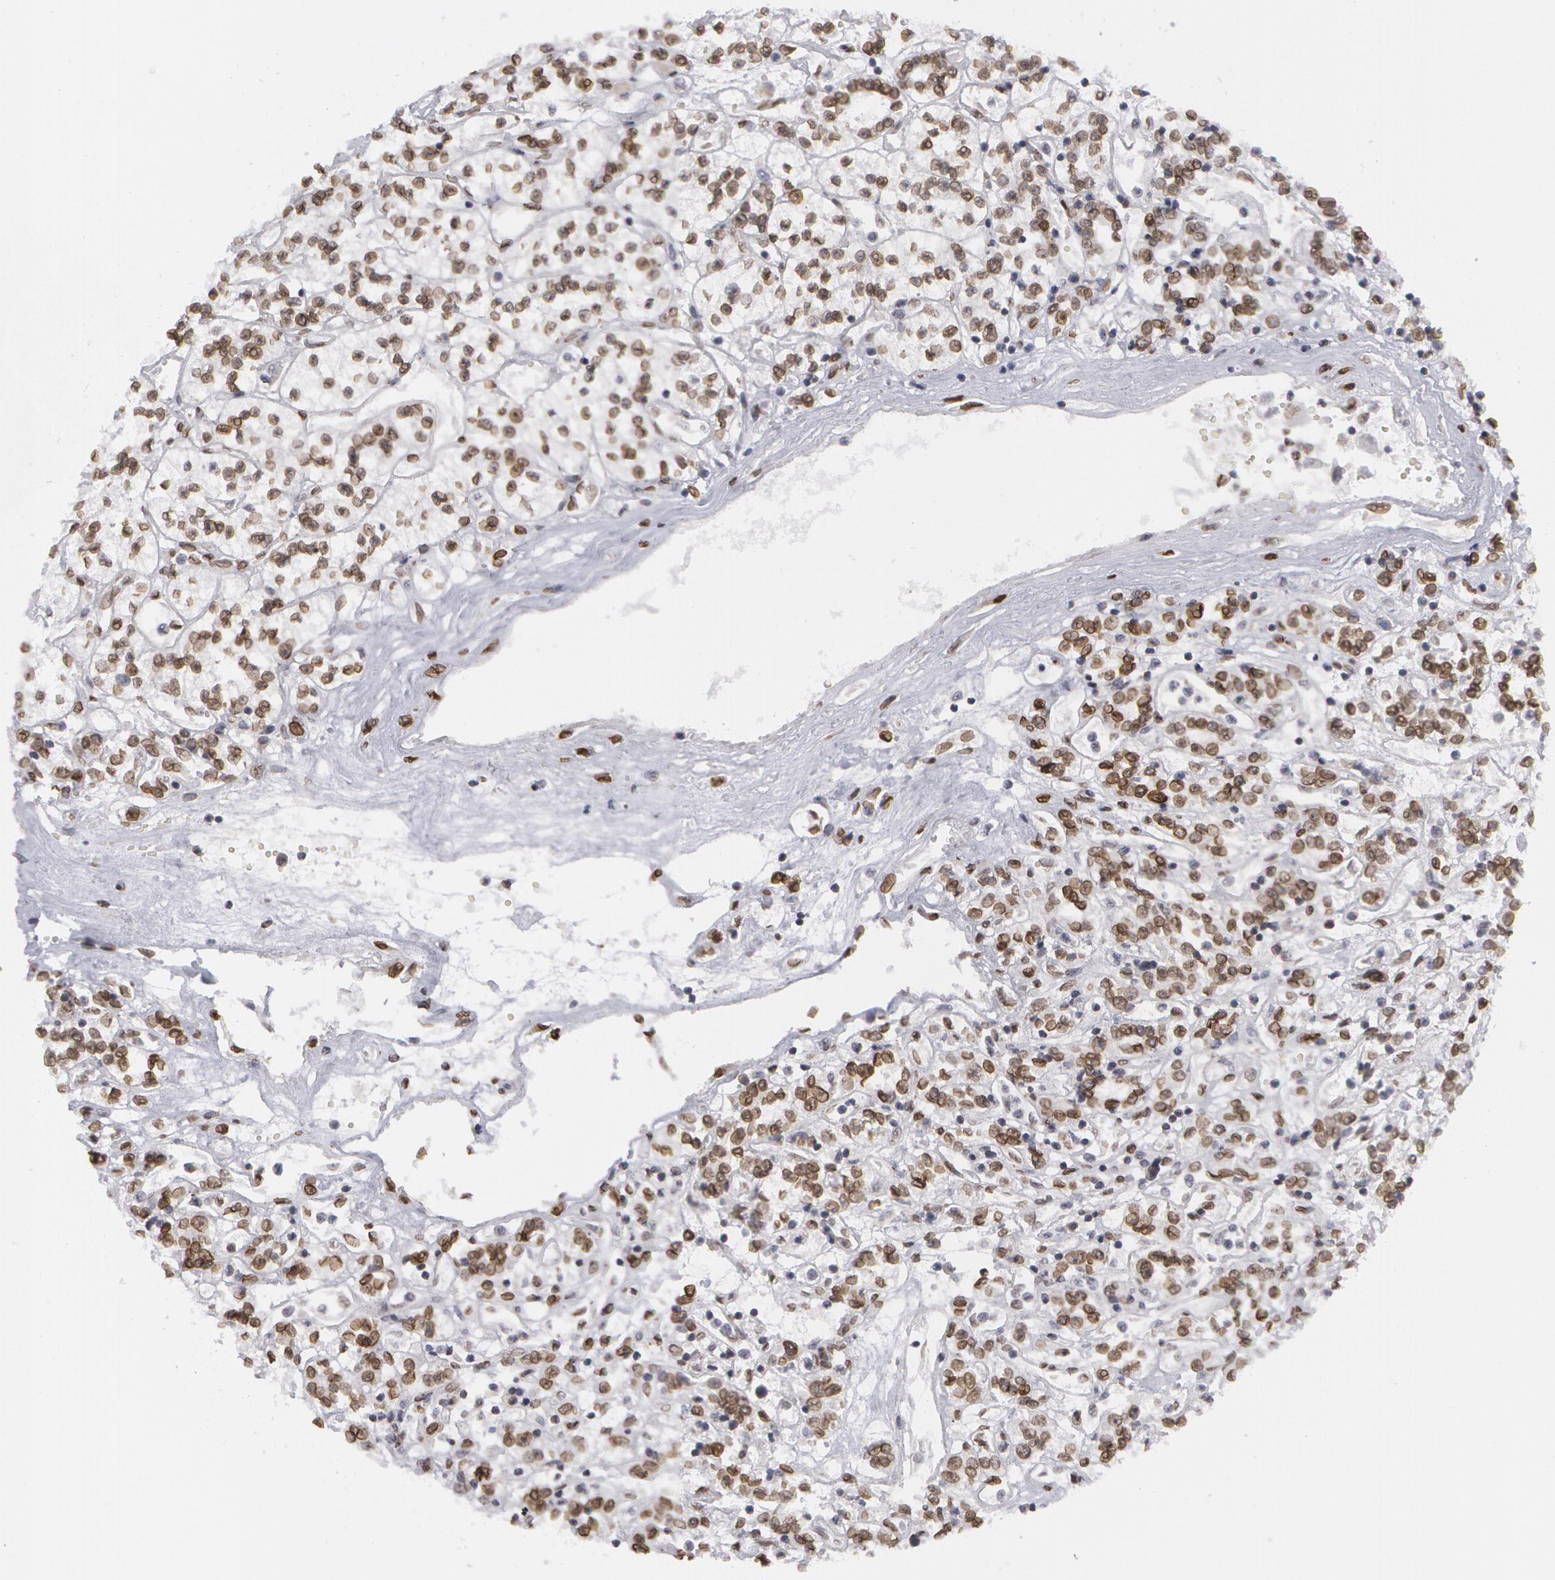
{"staining": {"intensity": "moderate", "quantity": ">75%", "location": "nuclear"}, "tissue": "renal cancer", "cell_type": "Tumor cells", "image_type": "cancer", "snomed": [{"axis": "morphology", "description": "Adenocarcinoma, NOS"}, {"axis": "topography", "description": "Kidney"}], "caption": "Moderate nuclear protein positivity is identified in approximately >75% of tumor cells in renal cancer.", "gene": "EMD", "patient": {"sex": "female", "age": 76}}